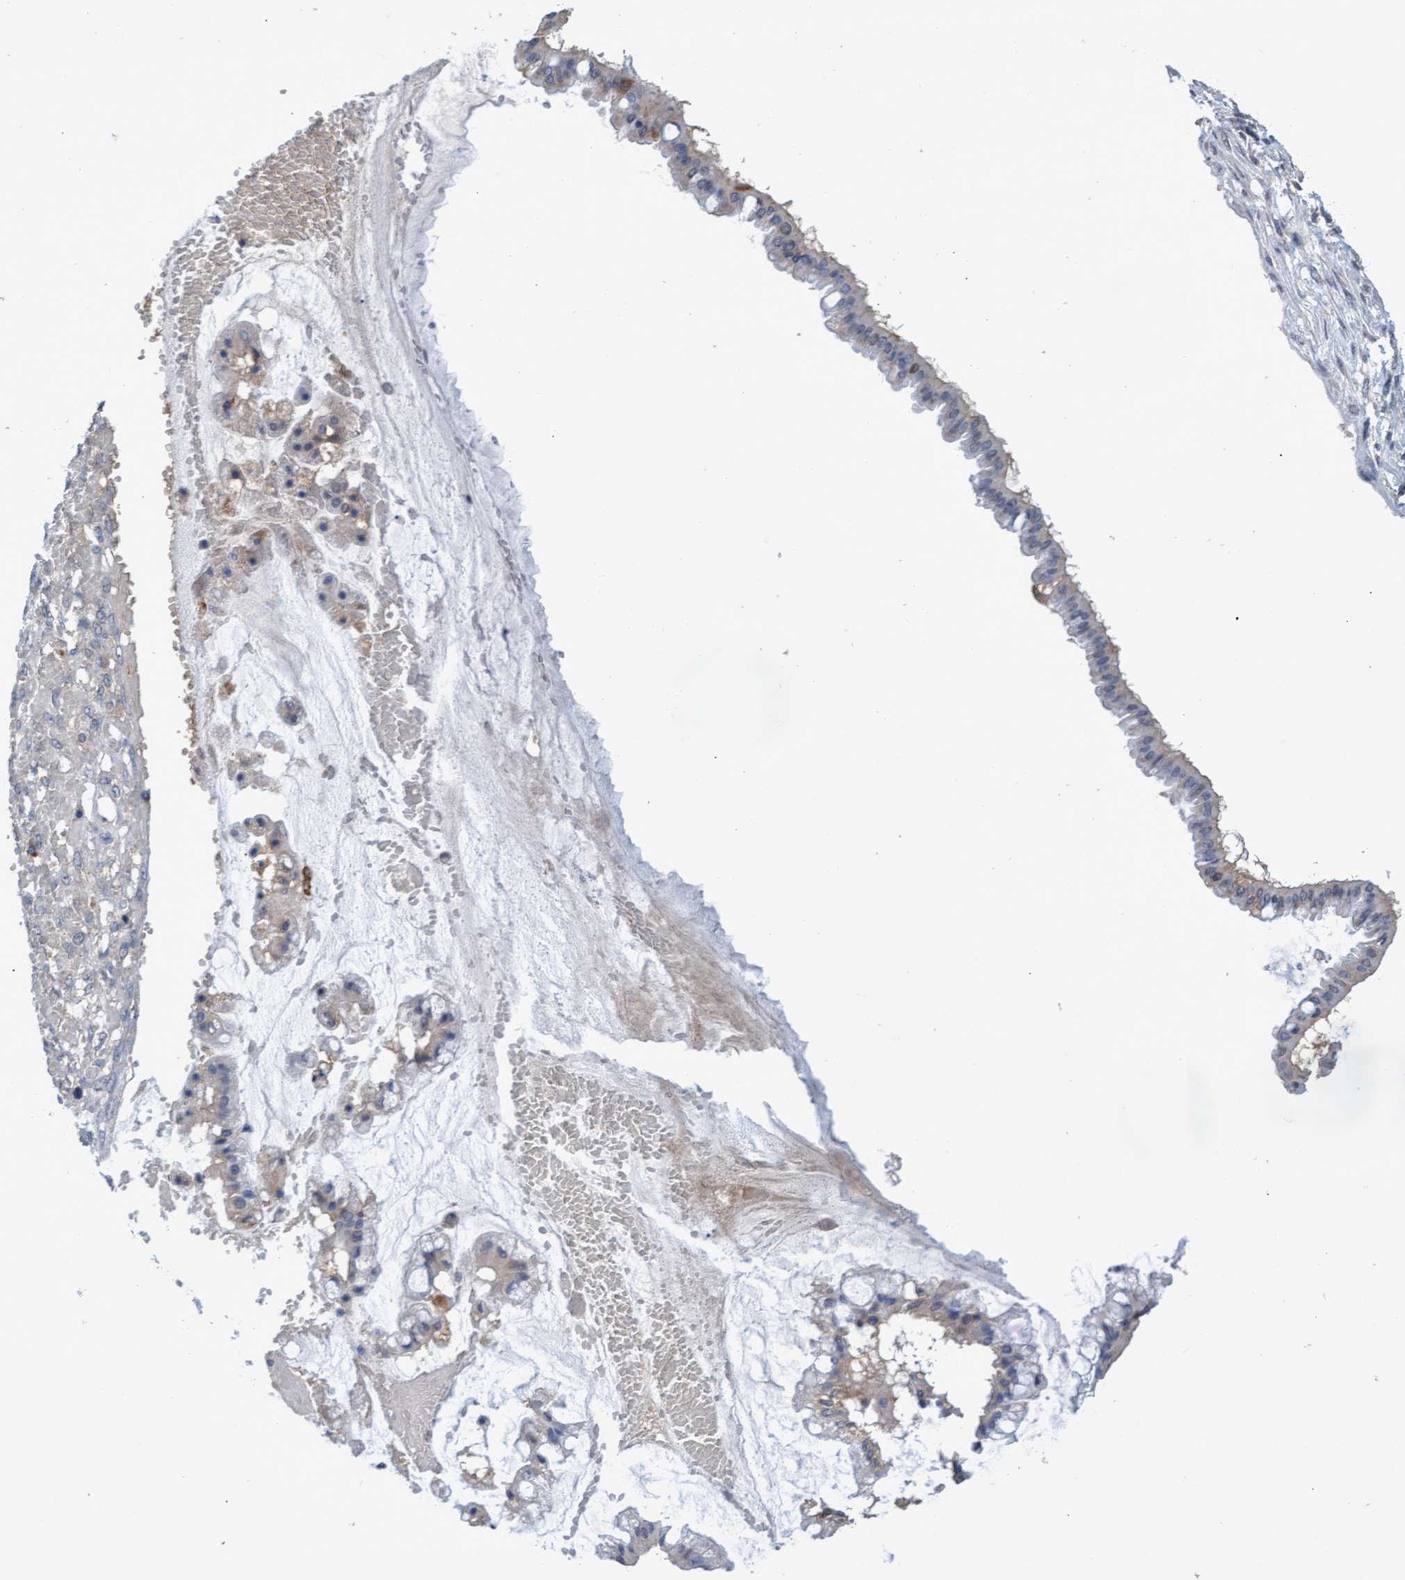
{"staining": {"intensity": "weak", "quantity": "<25%", "location": "cytoplasmic/membranous"}, "tissue": "ovarian cancer", "cell_type": "Tumor cells", "image_type": "cancer", "snomed": [{"axis": "morphology", "description": "Cystadenocarcinoma, mucinous, NOS"}, {"axis": "topography", "description": "Ovary"}], "caption": "Tumor cells are negative for protein expression in human ovarian cancer.", "gene": "GPR39", "patient": {"sex": "female", "age": 73}}